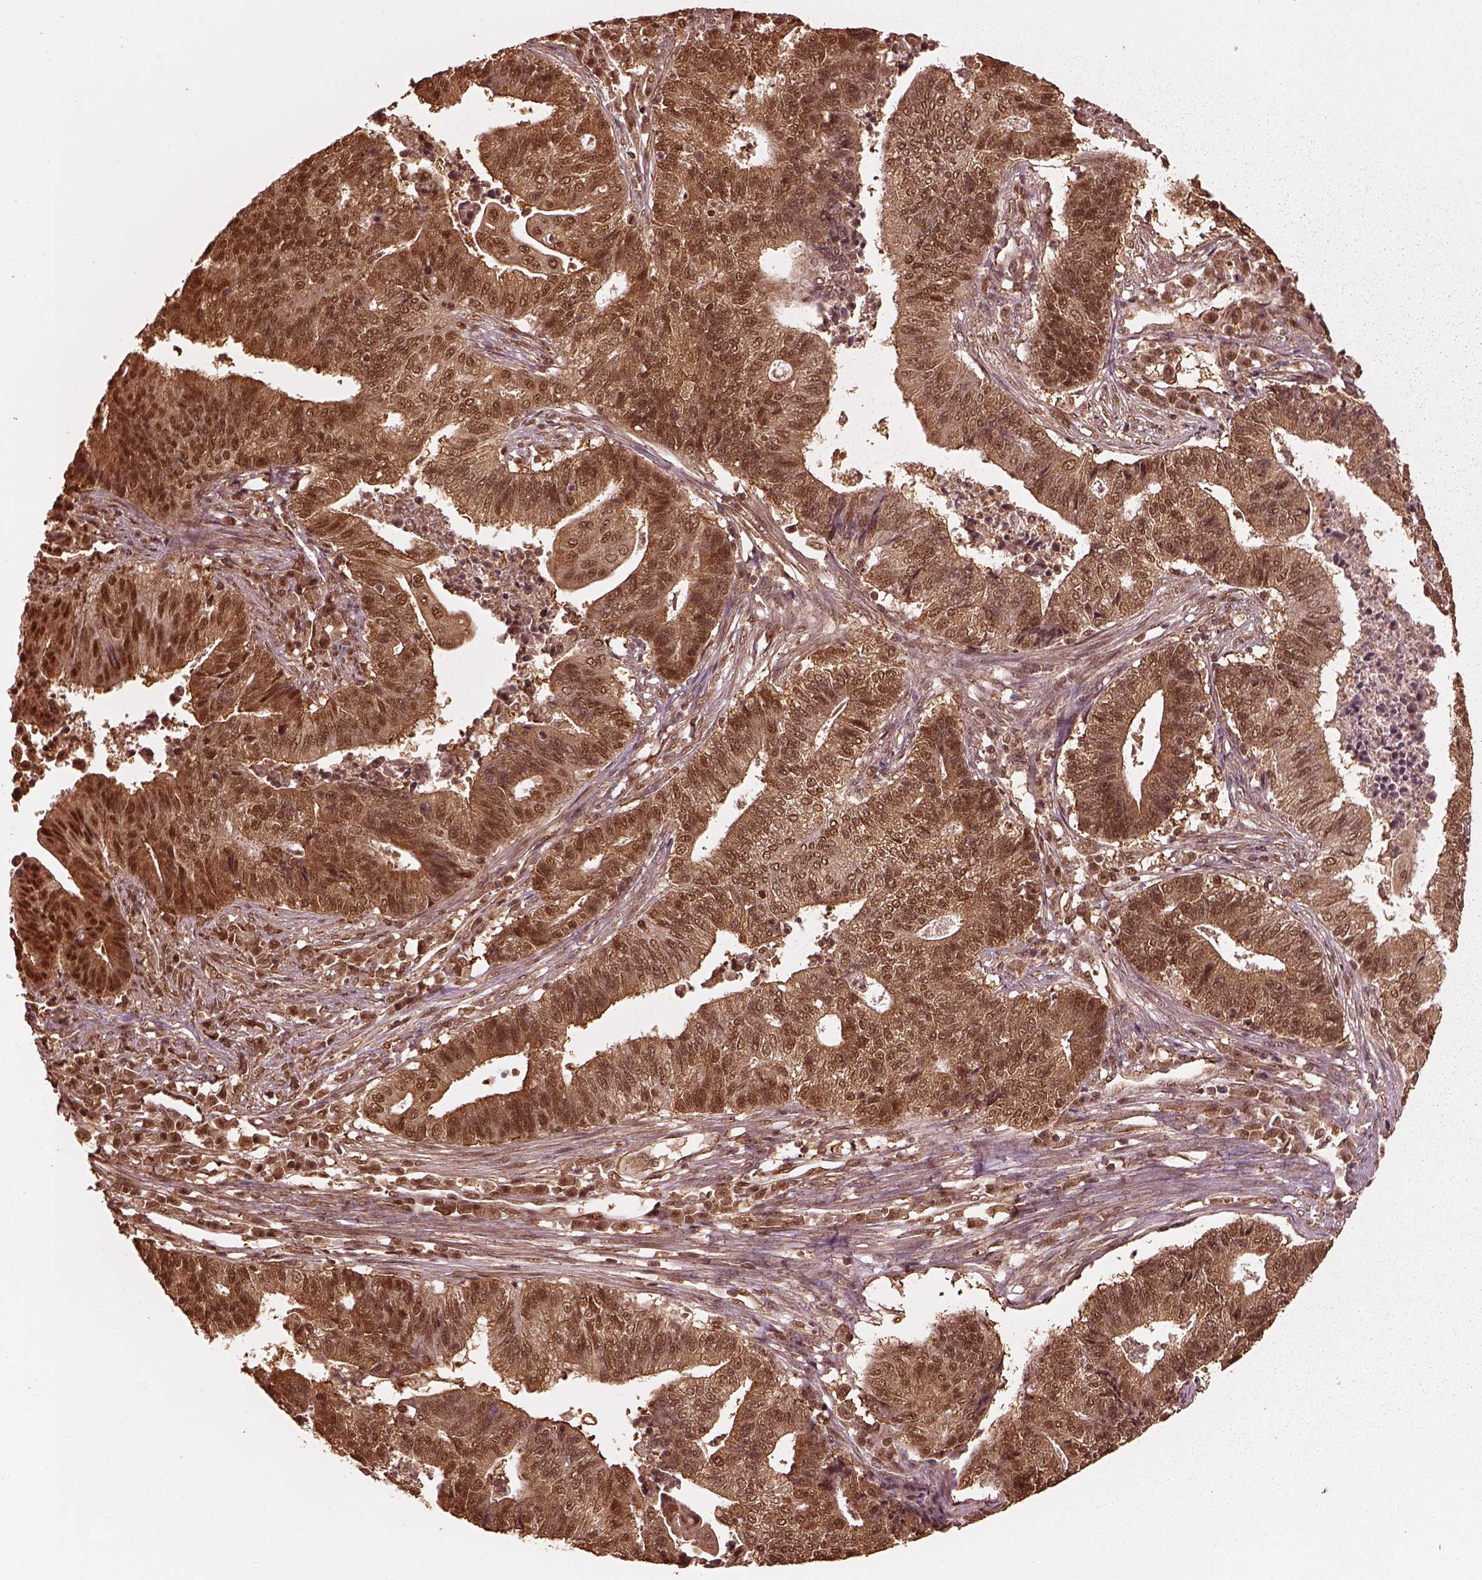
{"staining": {"intensity": "moderate", "quantity": ">75%", "location": "cytoplasmic/membranous,nuclear"}, "tissue": "endometrial cancer", "cell_type": "Tumor cells", "image_type": "cancer", "snomed": [{"axis": "morphology", "description": "Adenocarcinoma, NOS"}, {"axis": "topography", "description": "Uterus"}, {"axis": "topography", "description": "Endometrium"}], "caption": "Adenocarcinoma (endometrial) stained with a protein marker shows moderate staining in tumor cells.", "gene": "PSMC5", "patient": {"sex": "female", "age": 54}}